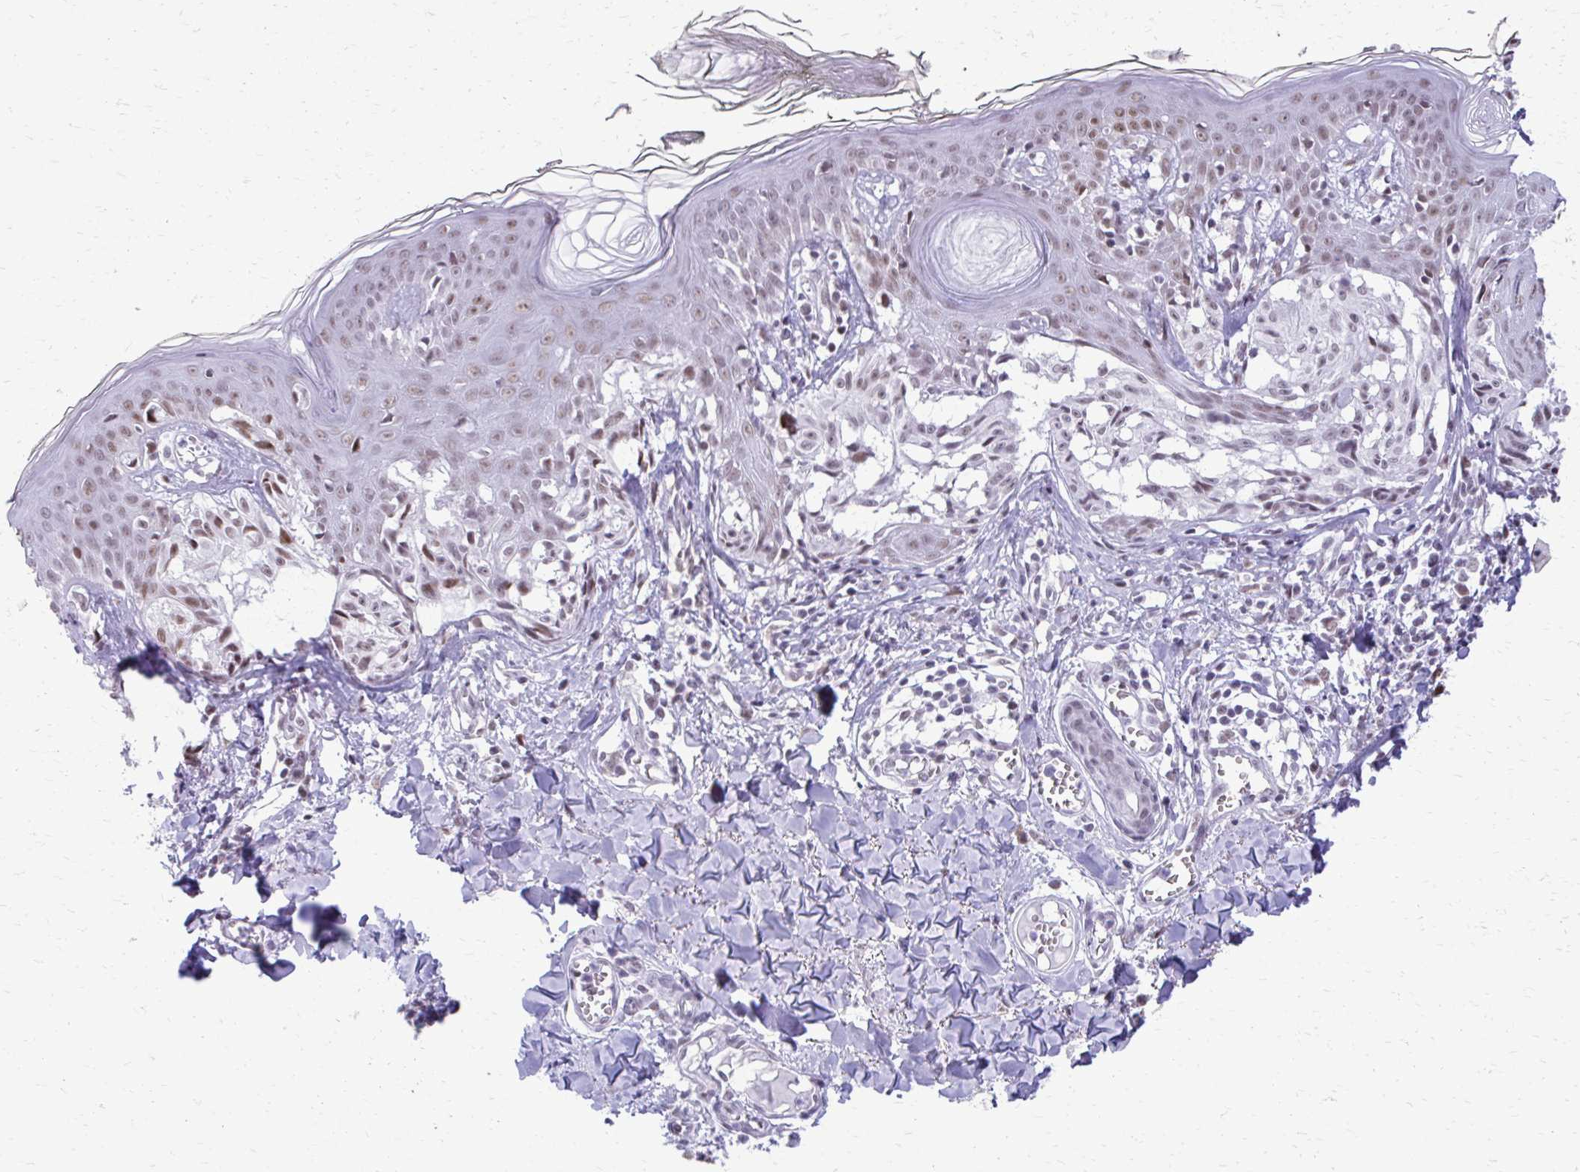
{"staining": {"intensity": "moderate", "quantity": "<25%", "location": "nuclear"}, "tissue": "melanoma", "cell_type": "Tumor cells", "image_type": "cancer", "snomed": [{"axis": "morphology", "description": "Malignant melanoma, NOS"}, {"axis": "topography", "description": "Skin"}], "caption": "This image exhibits immunohistochemistry (IHC) staining of melanoma, with low moderate nuclear staining in about <25% of tumor cells.", "gene": "SS18", "patient": {"sex": "female", "age": 43}}